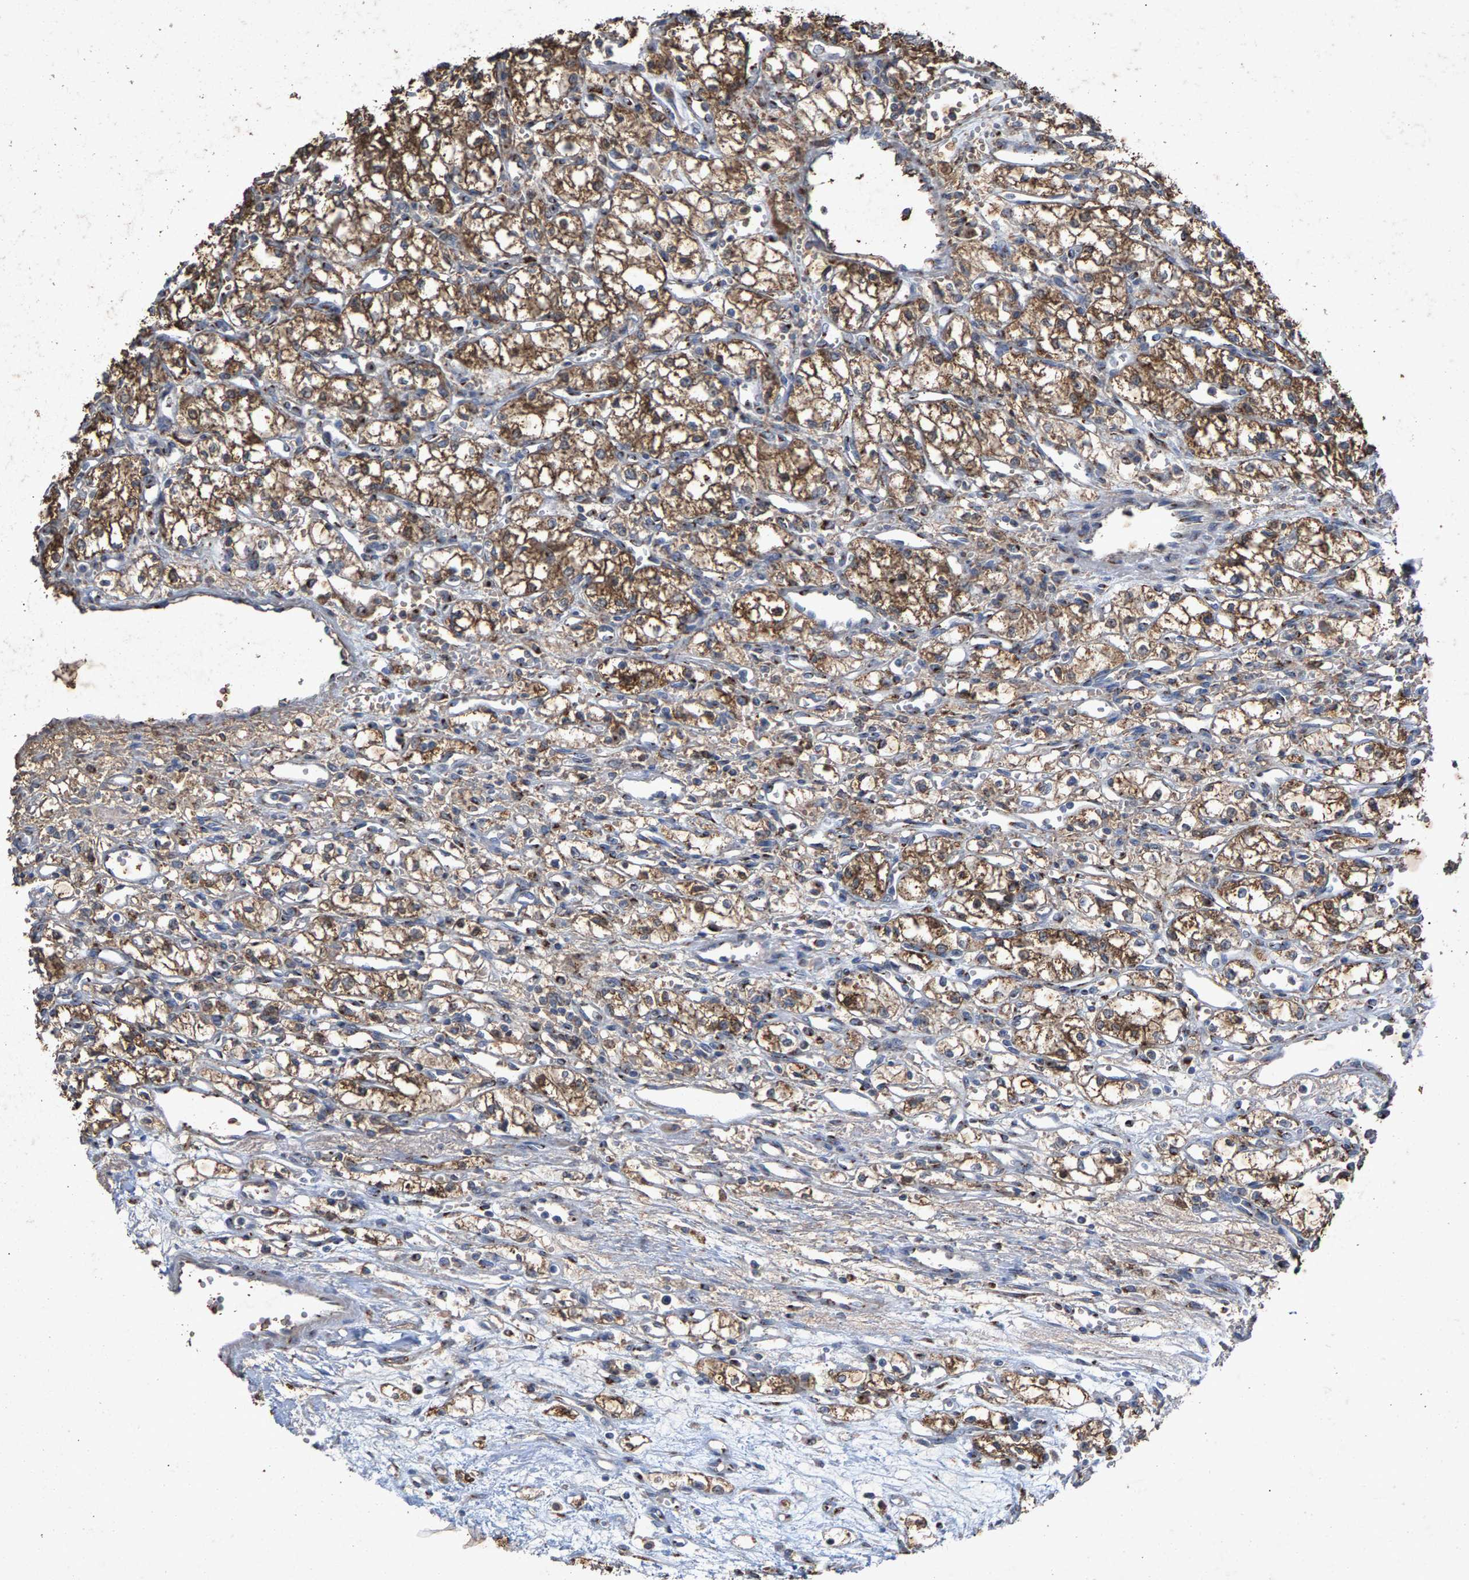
{"staining": {"intensity": "moderate", "quantity": ">75%", "location": "cytoplasmic/membranous"}, "tissue": "renal cancer", "cell_type": "Tumor cells", "image_type": "cancer", "snomed": [{"axis": "morphology", "description": "Normal tissue, NOS"}, {"axis": "morphology", "description": "Adenocarcinoma, NOS"}, {"axis": "topography", "description": "Kidney"}], "caption": "DAB (3,3'-diaminobenzidine) immunohistochemical staining of adenocarcinoma (renal) shows moderate cytoplasmic/membranous protein expression in approximately >75% of tumor cells.", "gene": "MAN2A1", "patient": {"sex": "male", "age": 59}}